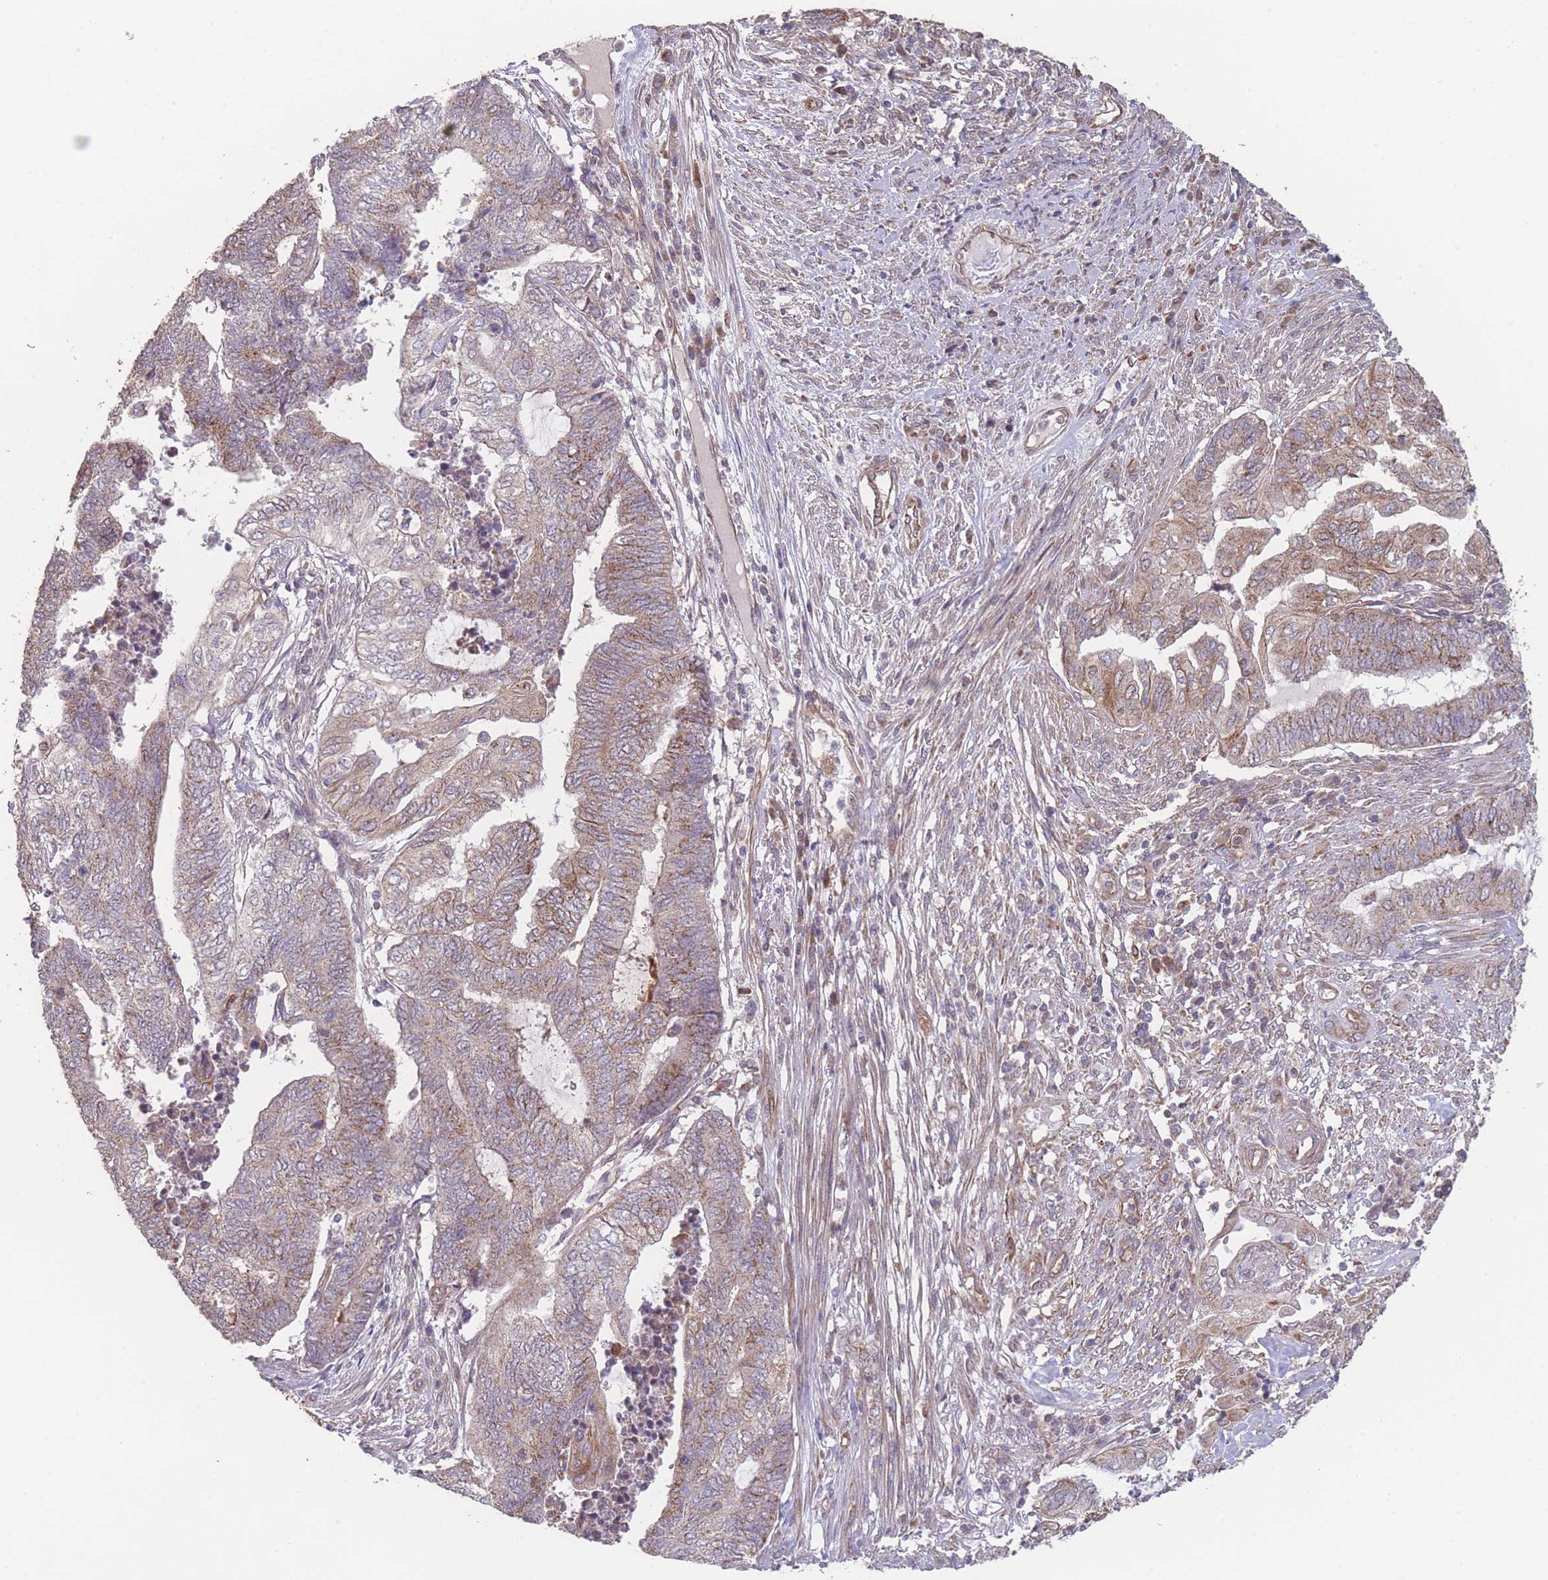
{"staining": {"intensity": "moderate", "quantity": ">75%", "location": "cytoplasmic/membranous"}, "tissue": "endometrial cancer", "cell_type": "Tumor cells", "image_type": "cancer", "snomed": [{"axis": "morphology", "description": "Adenocarcinoma, NOS"}, {"axis": "topography", "description": "Uterus"}, {"axis": "topography", "description": "Endometrium"}], "caption": "Immunohistochemistry staining of endometrial cancer (adenocarcinoma), which displays medium levels of moderate cytoplasmic/membranous staining in approximately >75% of tumor cells indicating moderate cytoplasmic/membranous protein positivity. The staining was performed using DAB (3,3'-diaminobenzidine) (brown) for protein detection and nuclei were counterstained in hematoxylin (blue).", "gene": "PXMP4", "patient": {"sex": "female", "age": 70}}